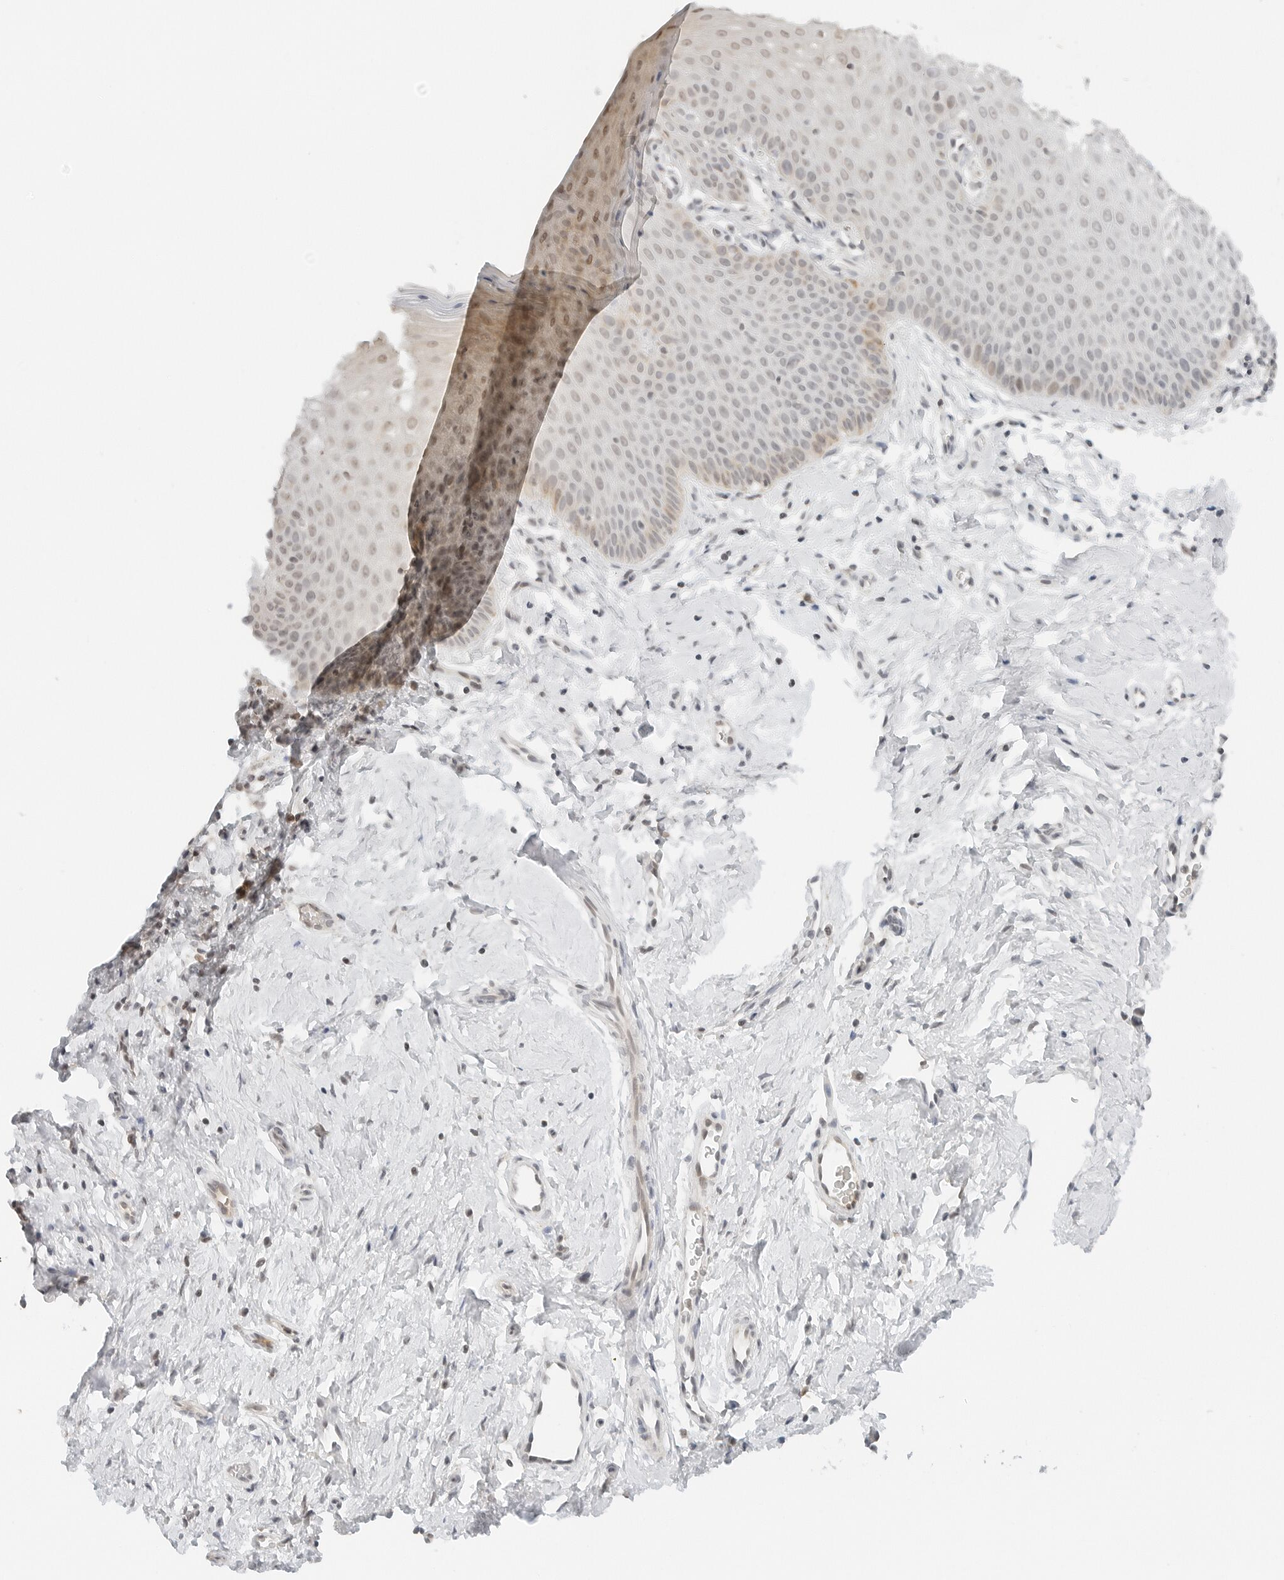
{"staining": {"intensity": "weak", "quantity": "25%-75%", "location": "cytoplasmic/membranous,nuclear"}, "tissue": "cervix", "cell_type": "Glandular cells", "image_type": "normal", "snomed": [{"axis": "morphology", "description": "Normal tissue, NOS"}, {"axis": "topography", "description": "Cervix"}], "caption": "This photomicrograph displays immunohistochemistry (IHC) staining of benign human cervix, with low weak cytoplasmic/membranous,nuclear staining in about 25%-75% of glandular cells.", "gene": "NEO1", "patient": {"sex": "female", "age": 36}}